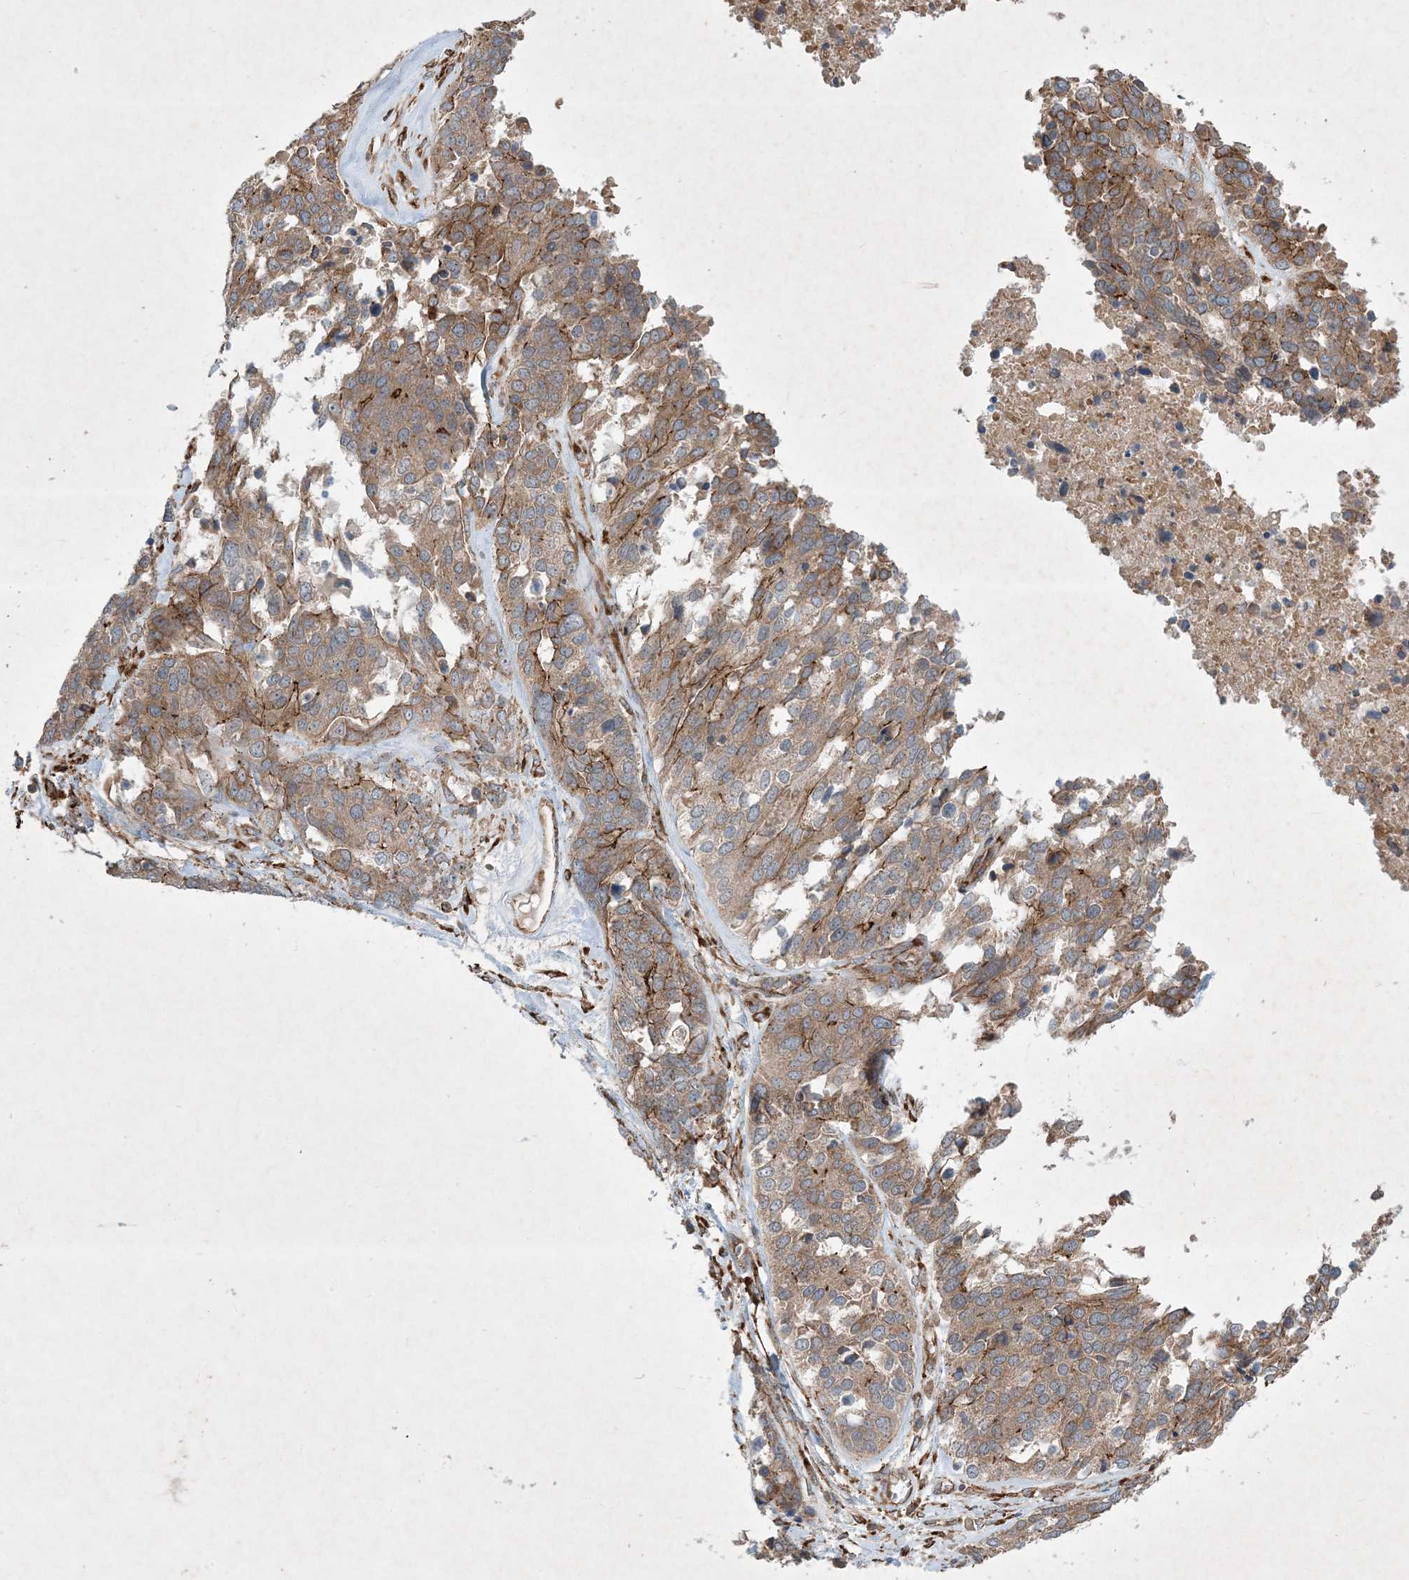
{"staining": {"intensity": "moderate", "quantity": ">75%", "location": "cytoplasmic/membranous"}, "tissue": "ovarian cancer", "cell_type": "Tumor cells", "image_type": "cancer", "snomed": [{"axis": "morphology", "description": "Cystadenocarcinoma, serous, NOS"}, {"axis": "topography", "description": "Ovary"}], "caption": "Serous cystadenocarcinoma (ovarian) was stained to show a protein in brown. There is medium levels of moderate cytoplasmic/membranous expression in approximately >75% of tumor cells.", "gene": "OTOP1", "patient": {"sex": "female", "age": 44}}